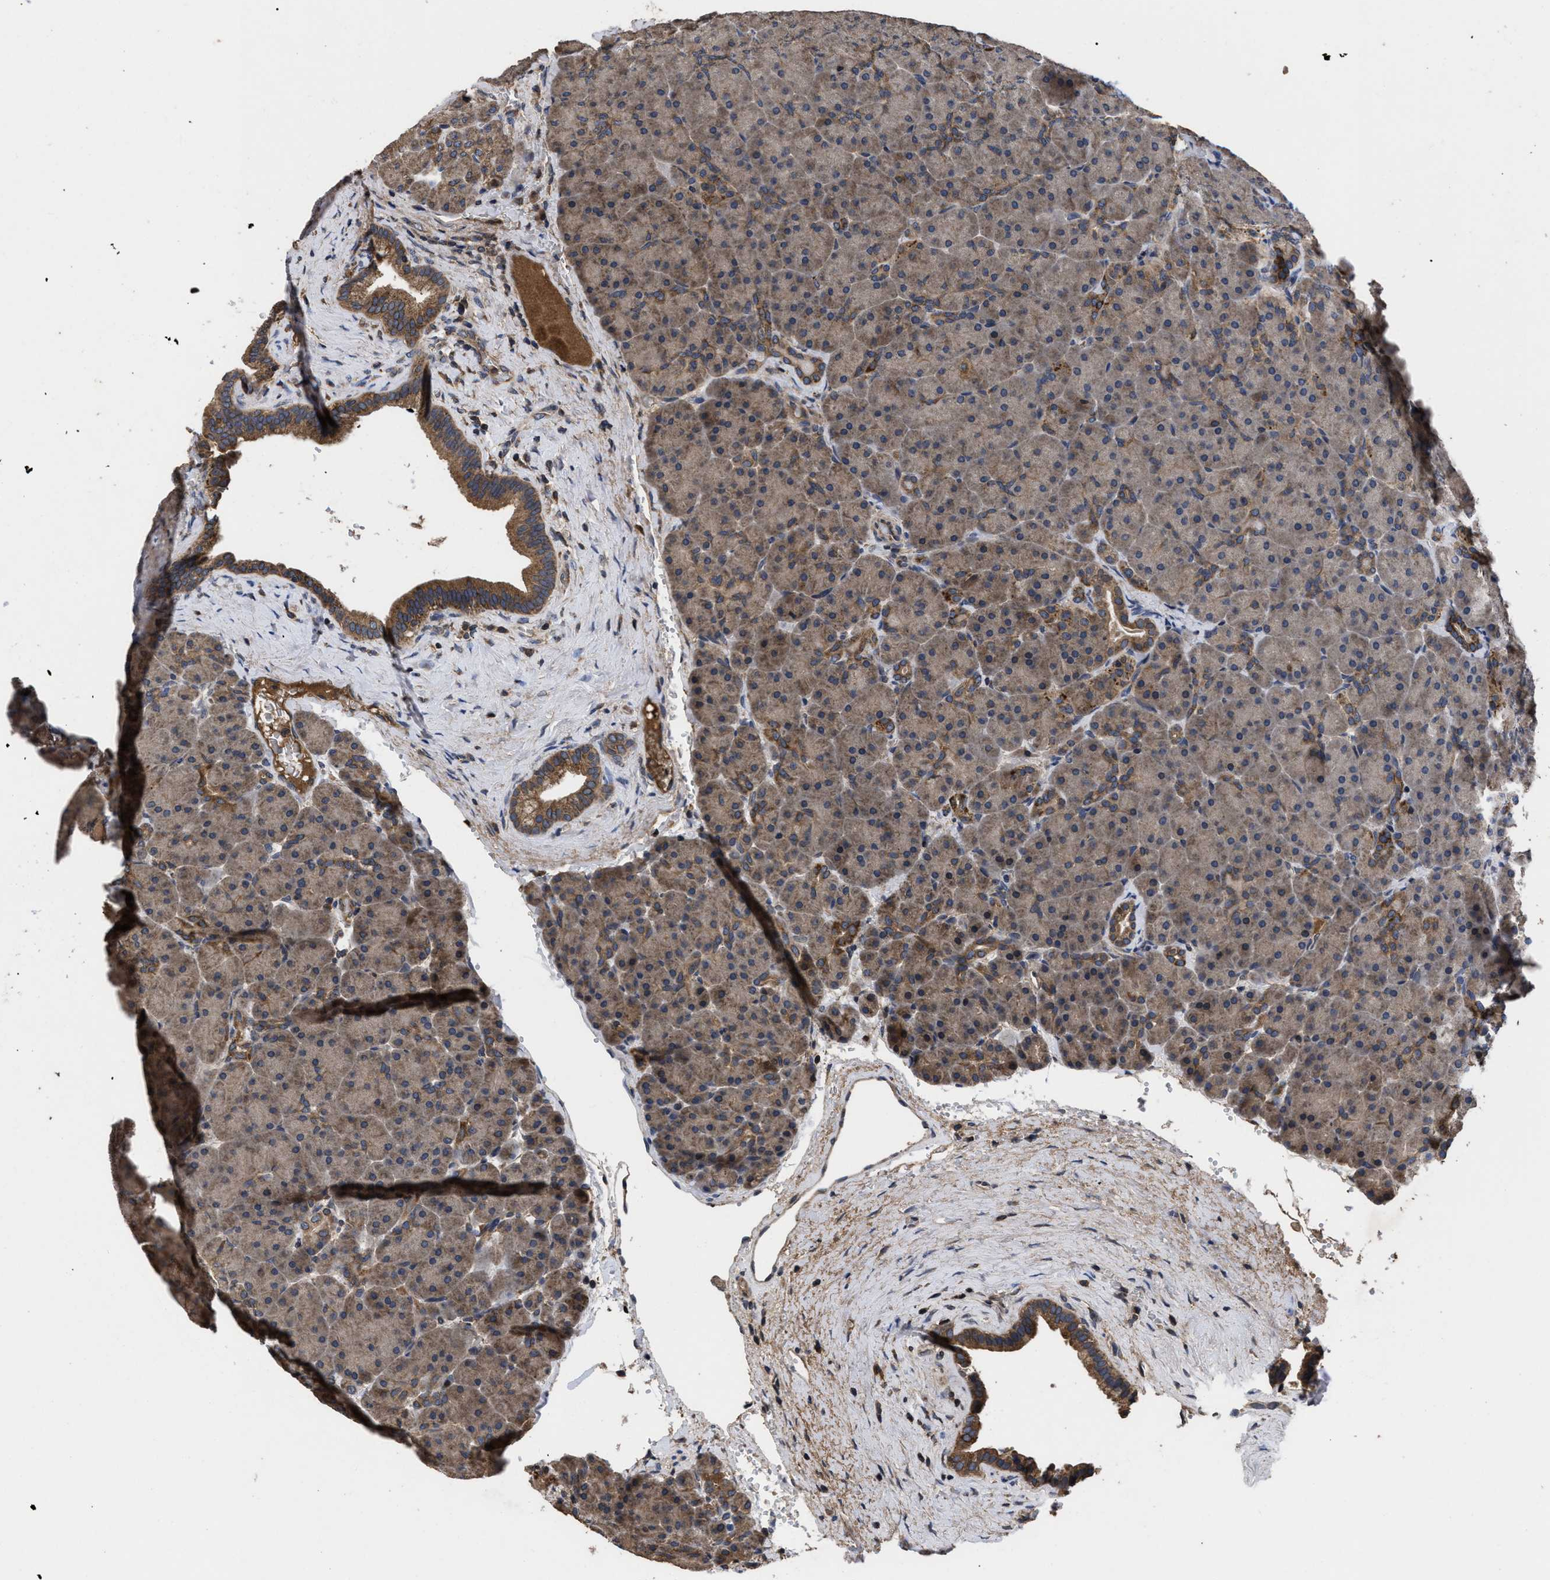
{"staining": {"intensity": "moderate", "quantity": ">75%", "location": "cytoplasmic/membranous"}, "tissue": "pancreas", "cell_type": "Exocrine glandular cells", "image_type": "normal", "snomed": [{"axis": "morphology", "description": "Normal tissue, NOS"}, {"axis": "topography", "description": "Pancreas"}], "caption": "The photomicrograph demonstrates staining of unremarkable pancreas, revealing moderate cytoplasmic/membranous protein positivity (brown color) within exocrine glandular cells.", "gene": "LRRC3", "patient": {"sex": "male", "age": 66}}